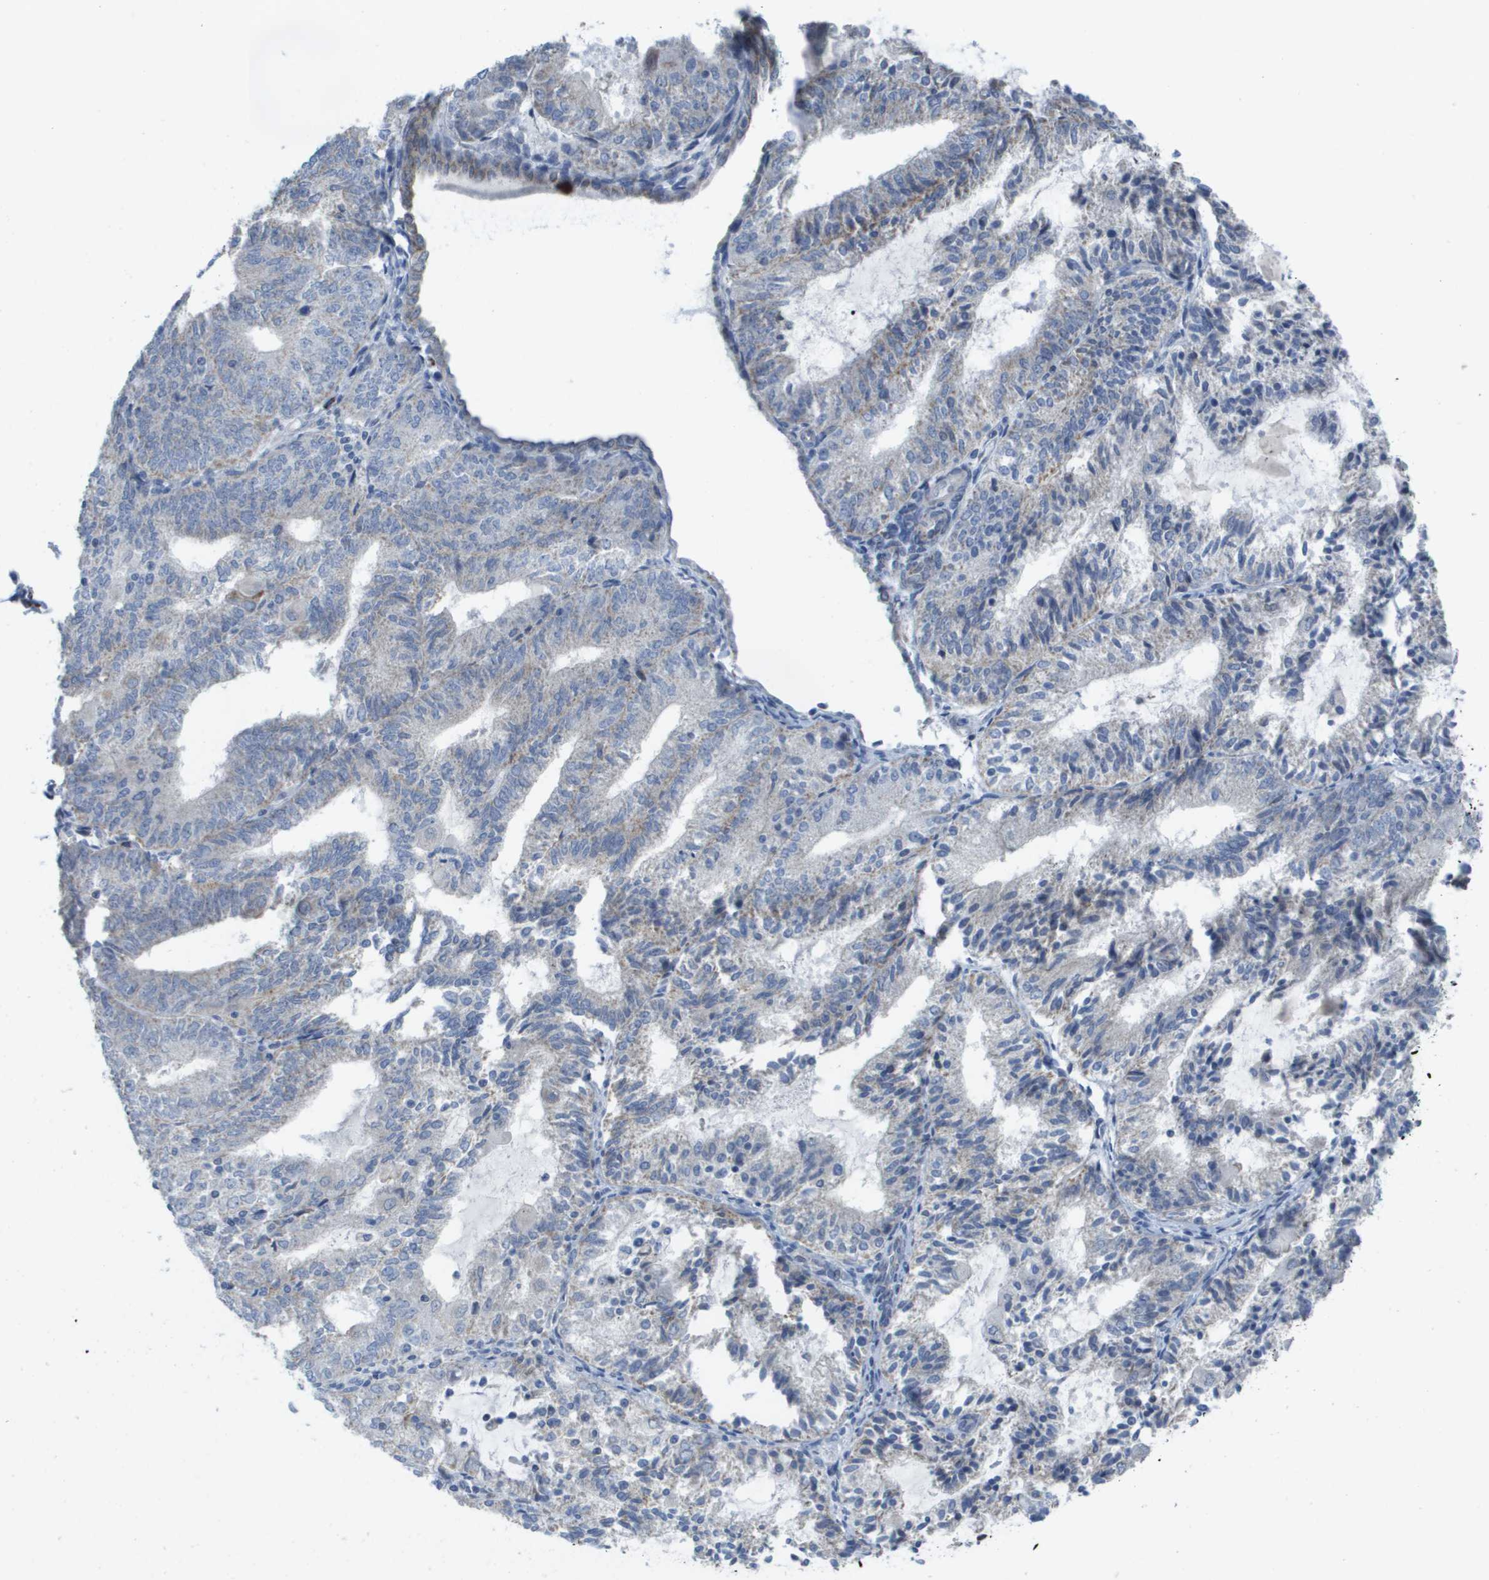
{"staining": {"intensity": "weak", "quantity": "<25%", "location": "cytoplasmic/membranous"}, "tissue": "endometrial cancer", "cell_type": "Tumor cells", "image_type": "cancer", "snomed": [{"axis": "morphology", "description": "Adenocarcinoma, NOS"}, {"axis": "topography", "description": "Endometrium"}], "caption": "This is a histopathology image of immunohistochemistry (IHC) staining of endometrial cancer (adenocarcinoma), which shows no expression in tumor cells.", "gene": "TMEM223", "patient": {"sex": "female", "age": 81}}